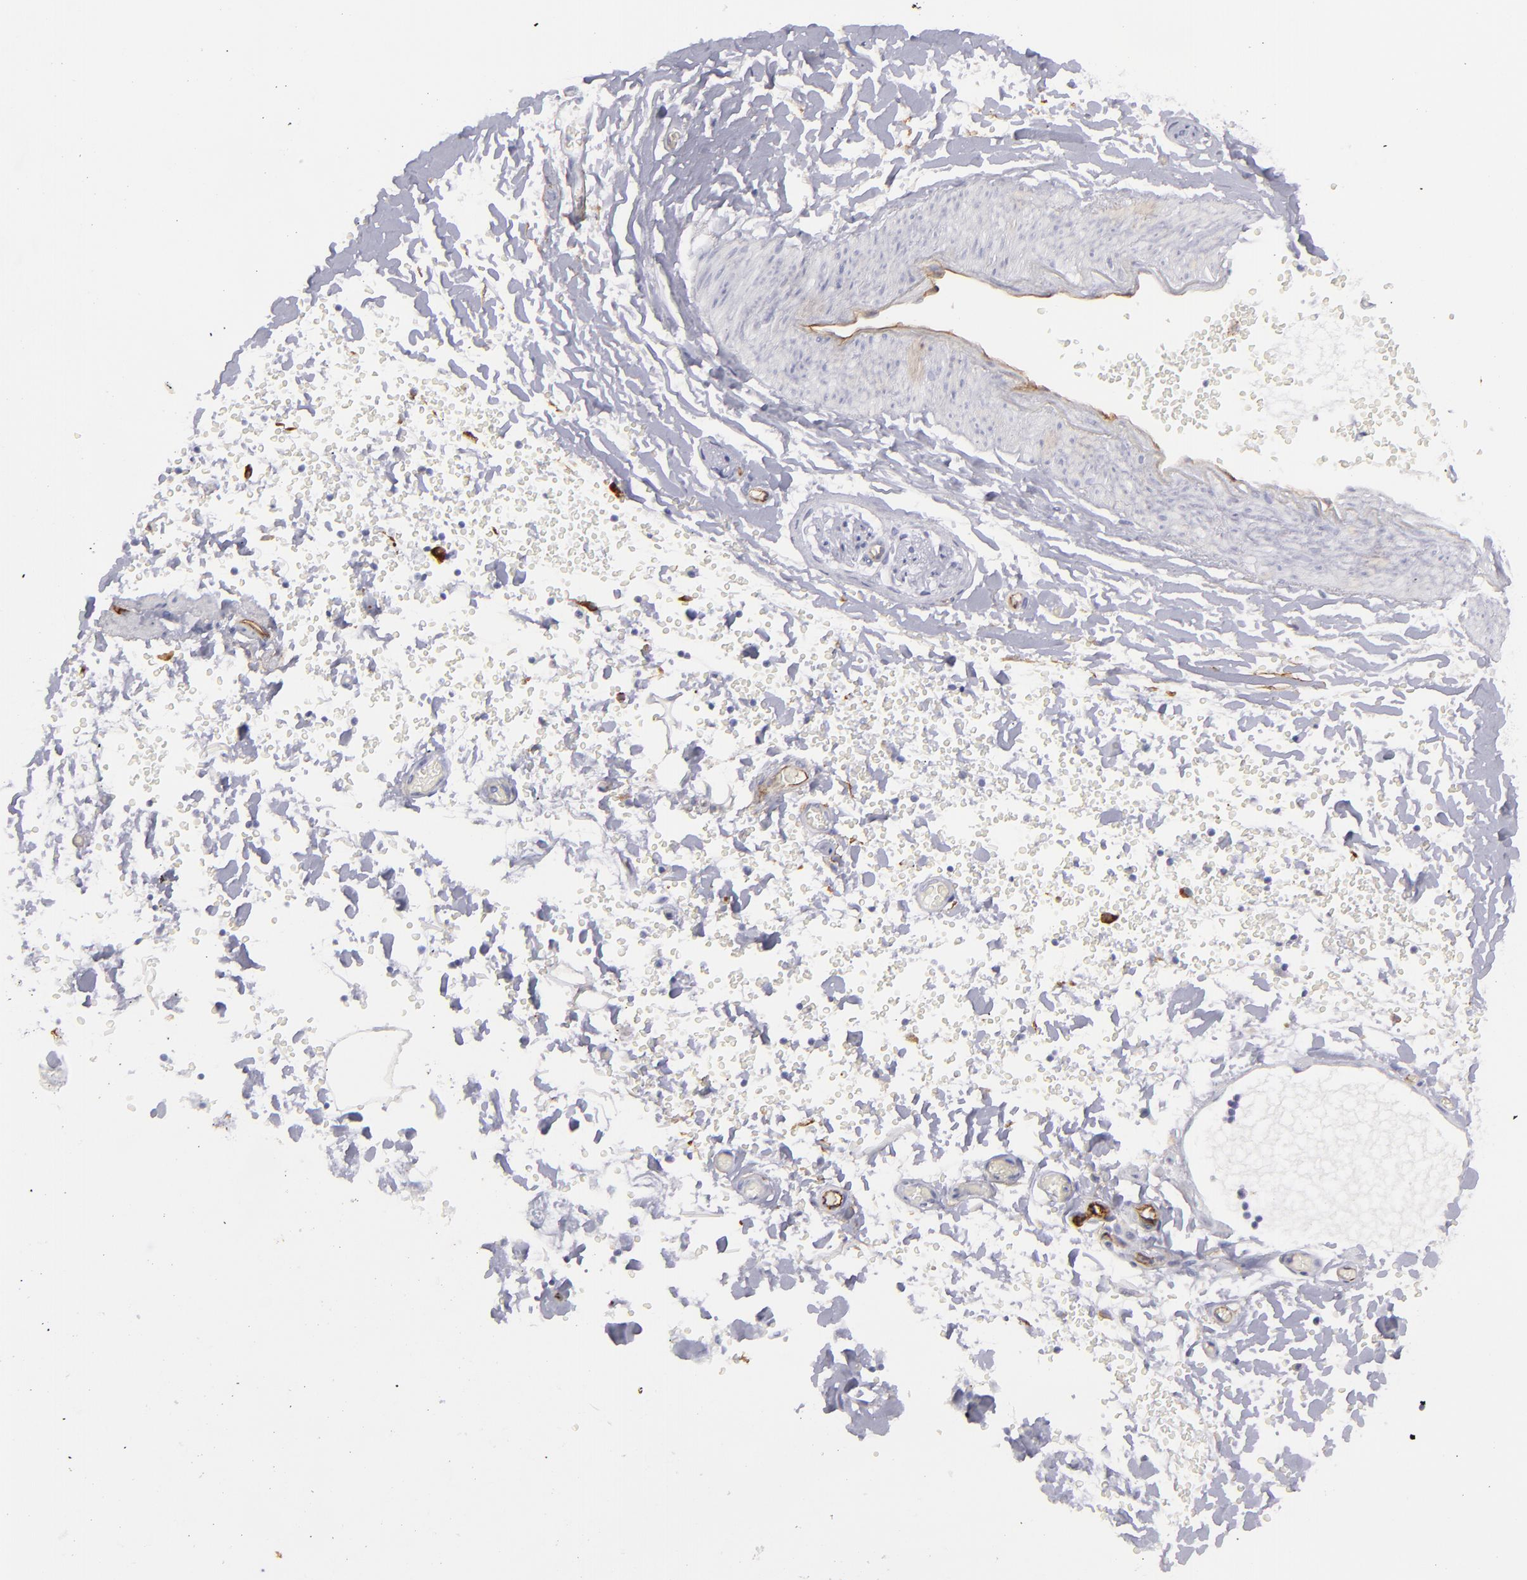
{"staining": {"intensity": "negative", "quantity": "none", "location": "none"}, "tissue": "adipose tissue", "cell_type": "Adipocytes", "image_type": "normal", "snomed": [{"axis": "morphology", "description": "Normal tissue, NOS"}, {"axis": "topography", "description": "Bronchus"}, {"axis": "topography", "description": "Lung"}], "caption": "Adipose tissue was stained to show a protein in brown. There is no significant expression in adipocytes. (Immunohistochemistry, brightfield microscopy, high magnification).", "gene": "ACE", "patient": {"sex": "female", "age": 56}}